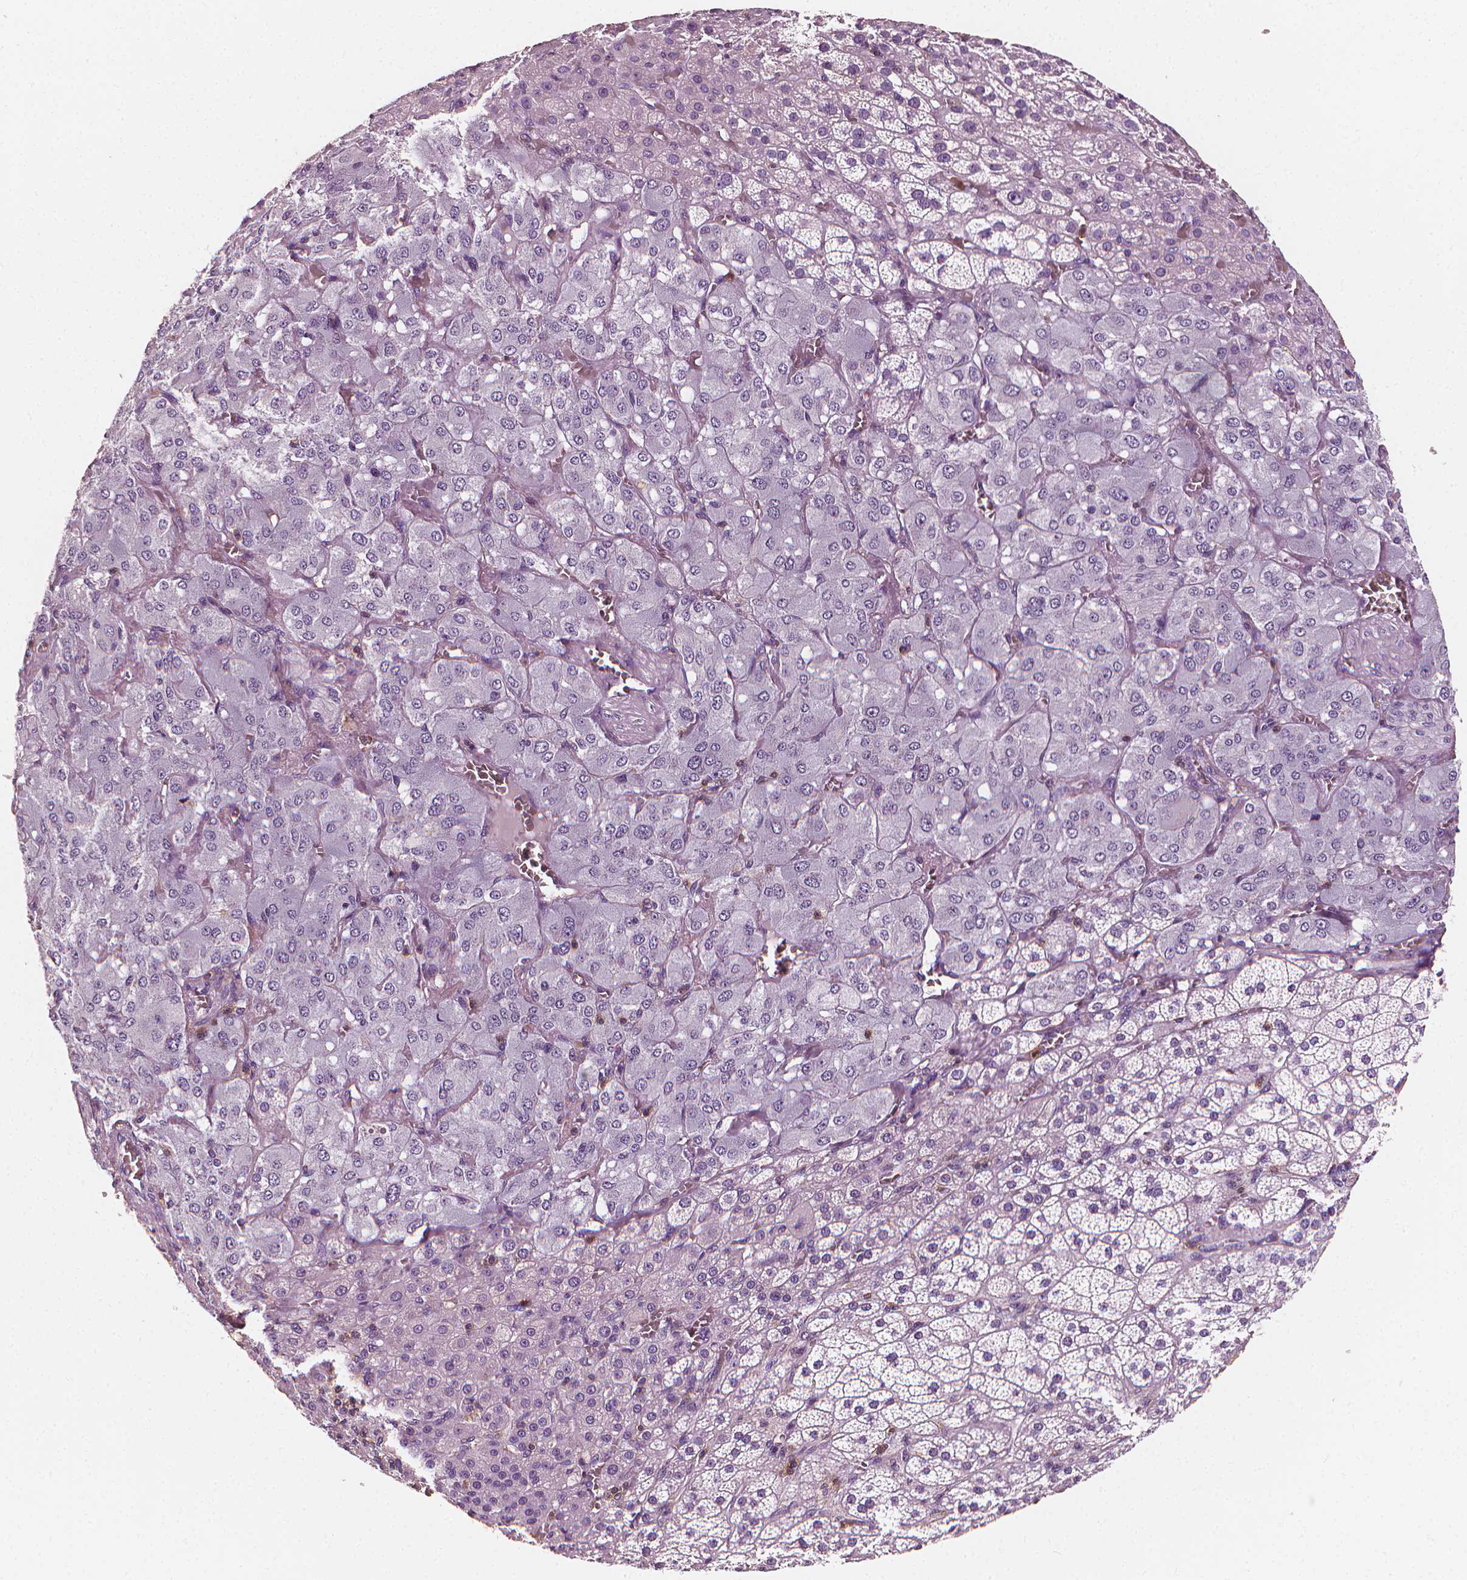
{"staining": {"intensity": "negative", "quantity": "none", "location": "none"}, "tissue": "adrenal gland", "cell_type": "Glandular cells", "image_type": "normal", "snomed": [{"axis": "morphology", "description": "Normal tissue, NOS"}, {"axis": "topography", "description": "Adrenal gland"}], "caption": "A high-resolution image shows immunohistochemistry staining of unremarkable adrenal gland, which demonstrates no significant staining in glandular cells. (DAB IHC with hematoxylin counter stain).", "gene": "PTPRC", "patient": {"sex": "female", "age": 60}}